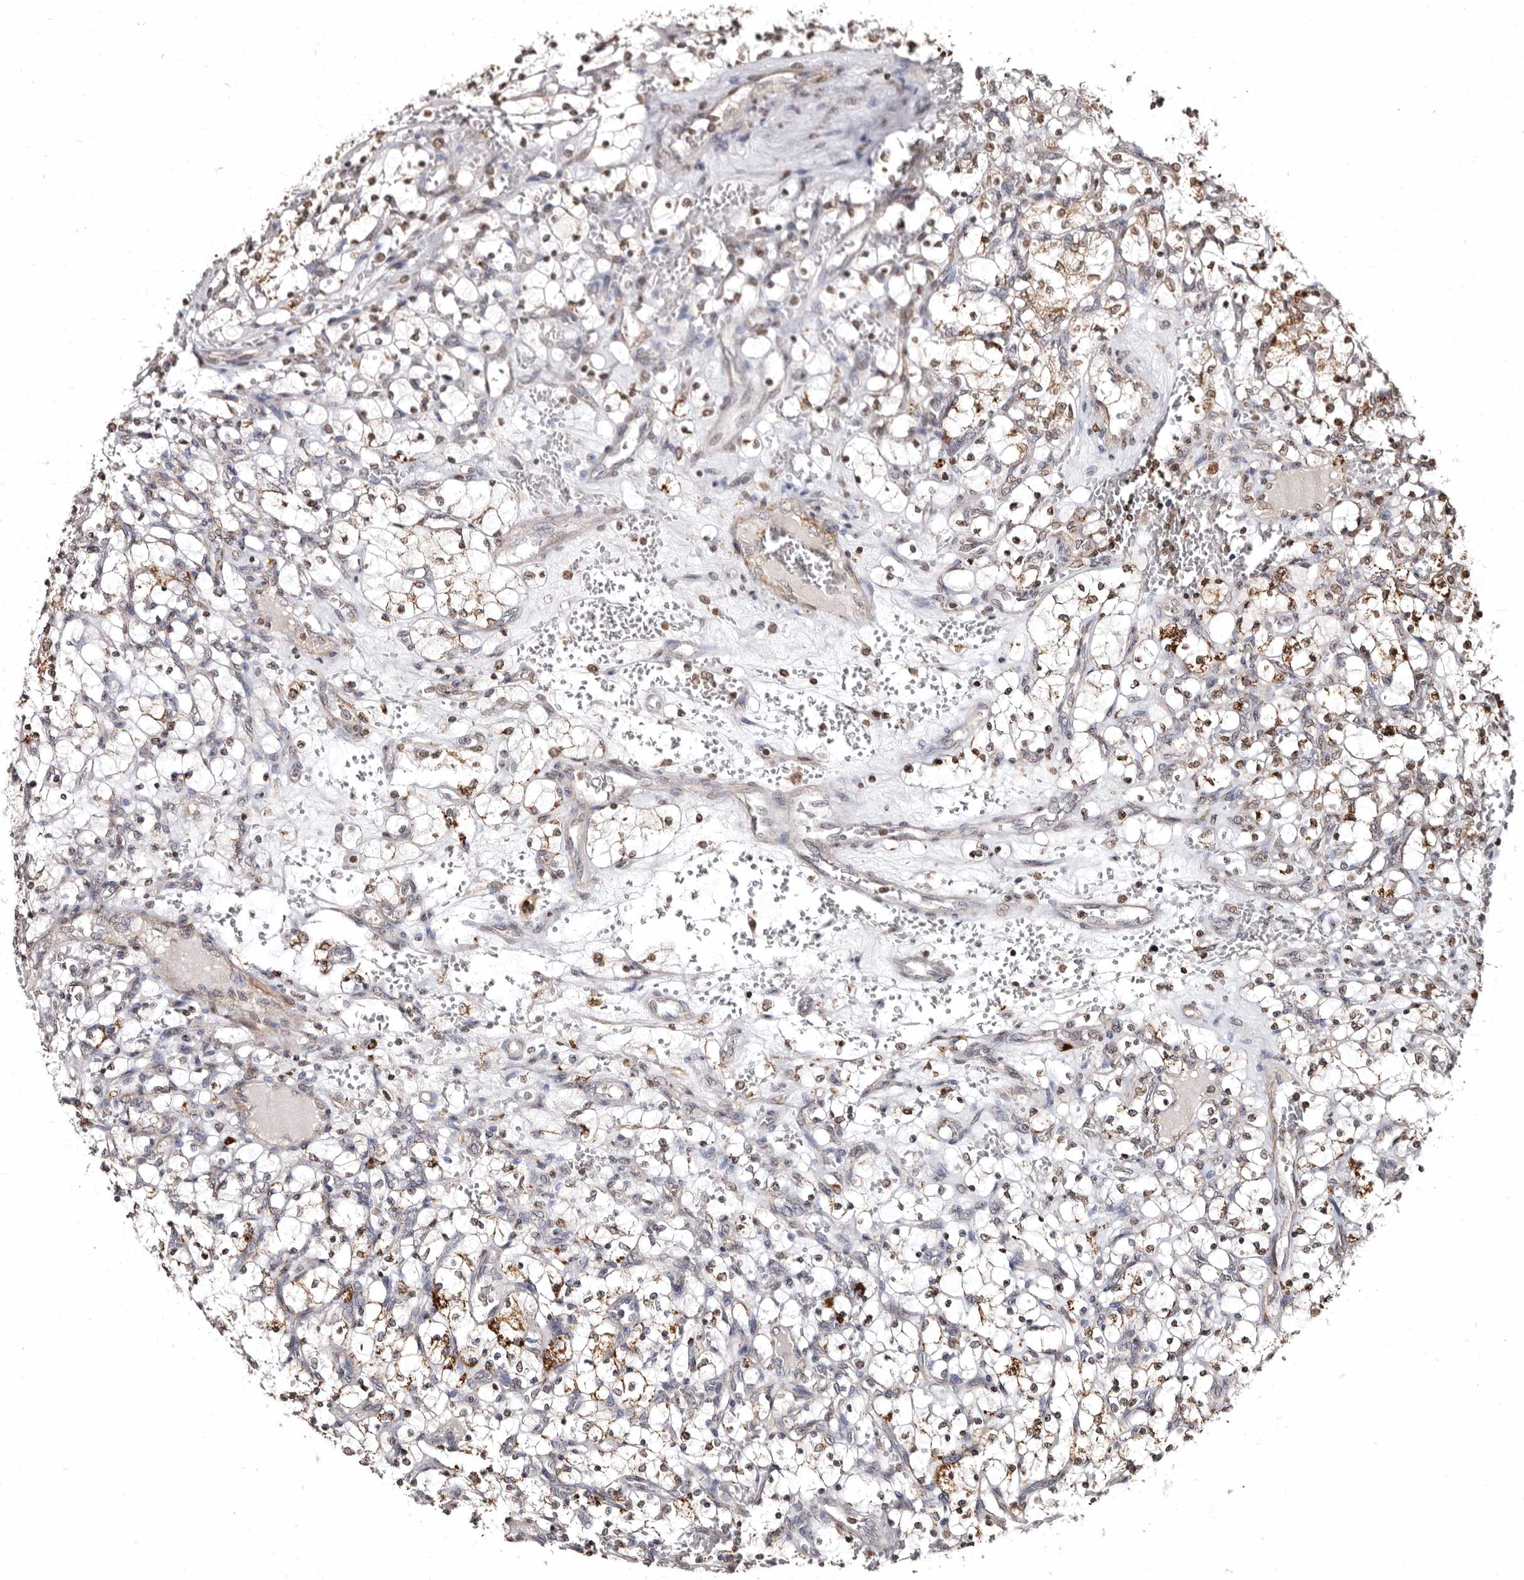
{"staining": {"intensity": "moderate", "quantity": "<25%", "location": "cytoplasmic/membranous"}, "tissue": "renal cancer", "cell_type": "Tumor cells", "image_type": "cancer", "snomed": [{"axis": "morphology", "description": "Adenocarcinoma, NOS"}, {"axis": "topography", "description": "Kidney"}], "caption": "DAB (3,3'-diaminobenzidine) immunohistochemical staining of renal adenocarcinoma shows moderate cytoplasmic/membranous protein expression in about <25% of tumor cells.", "gene": "CCDC190", "patient": {"sex": "female", "age": 69}}